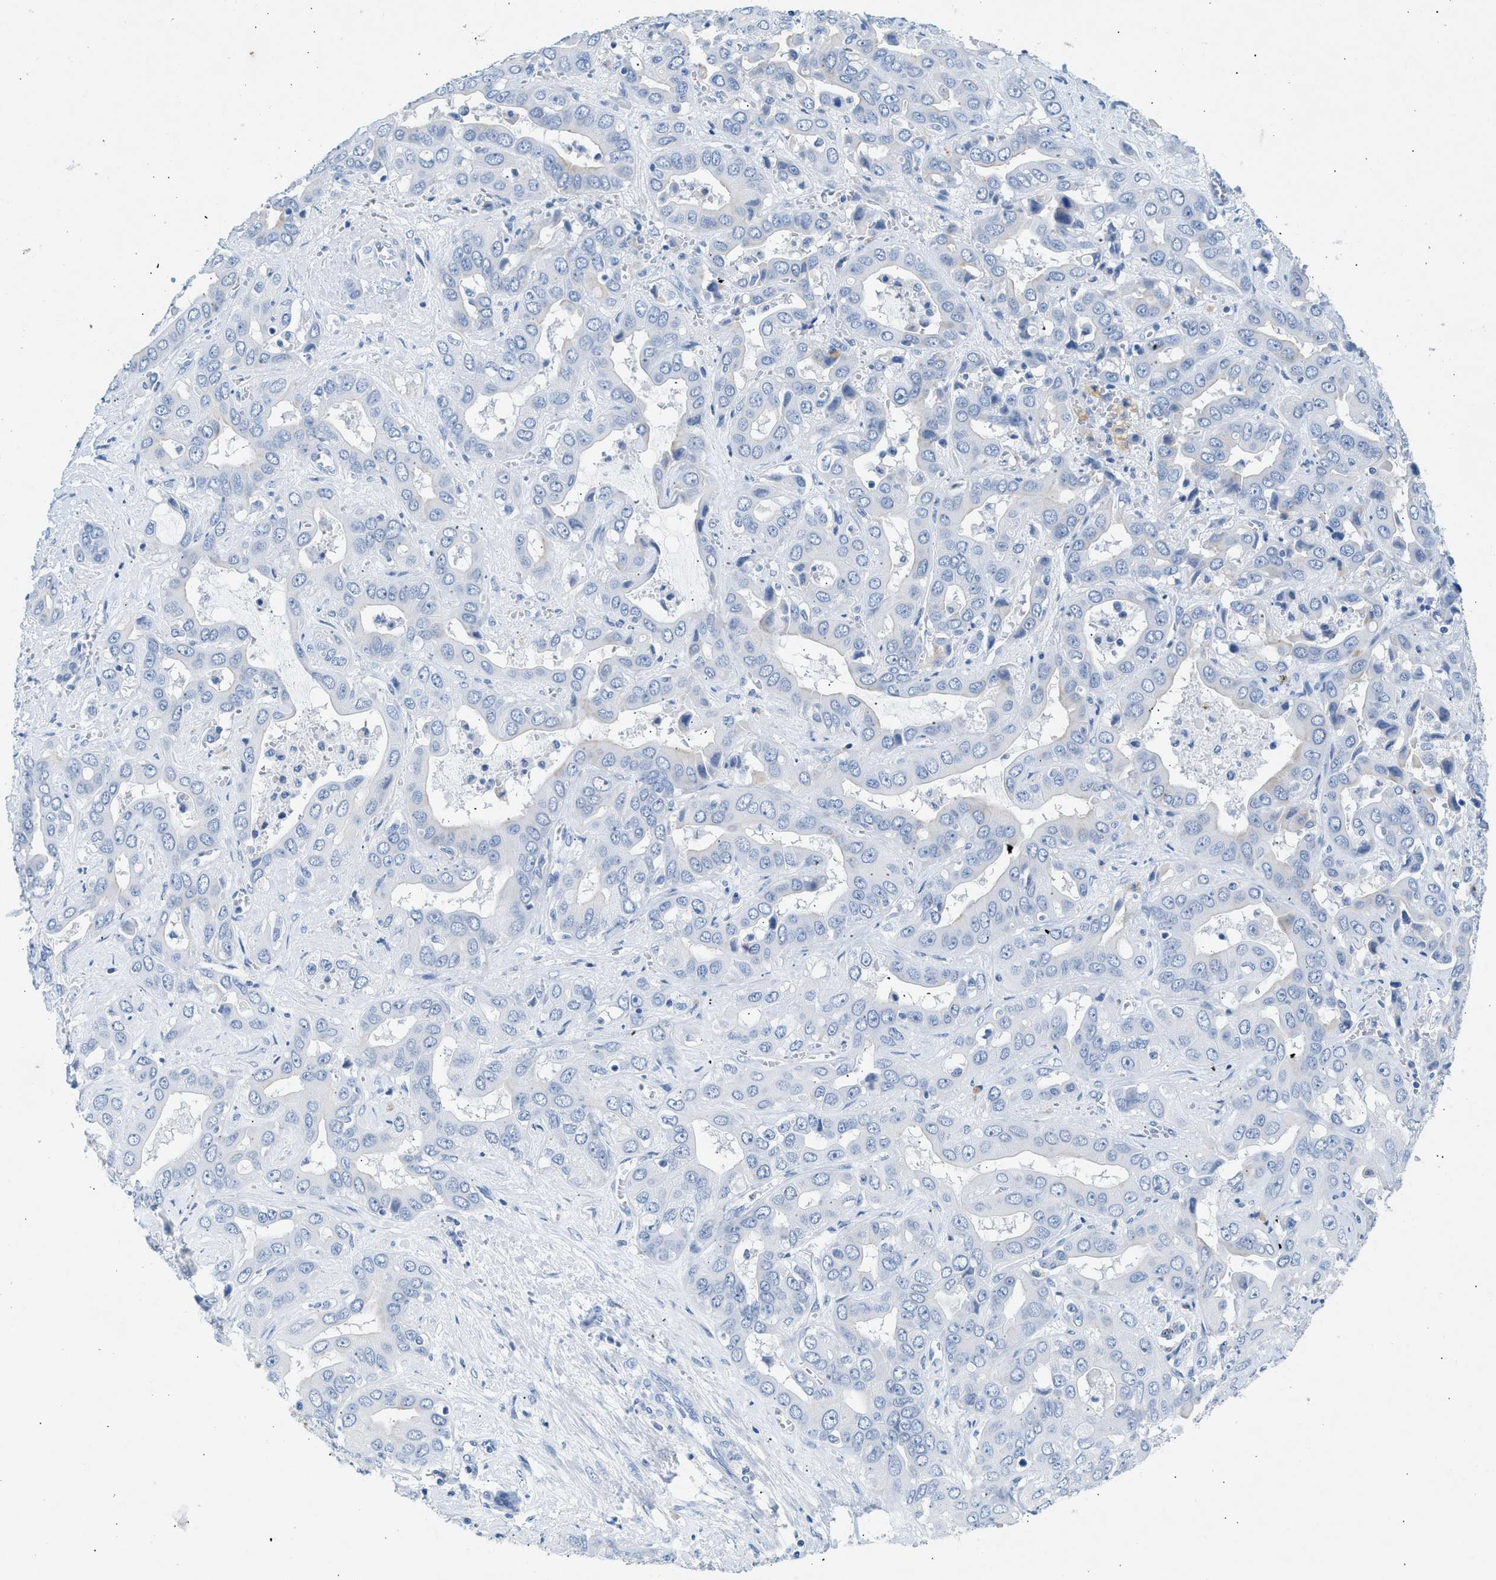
{"staining": {"intensity": "negative", "quantity": "none", "location": "none"}, "tissue": "liver cancer", "cell_type": "Tumor cells", "image_type": "cancer", "snomed": [{"axis": "morphology", "description": "Cholangiocarcinoma"}, {"axis": "topography", "description": "Liver"}], "caption": "The IHC histopathology image has no significant staining in tumor cells of liver cancer tissue.", "gene": "HHATL", "patient": {"sex": "female", "age": 52}}